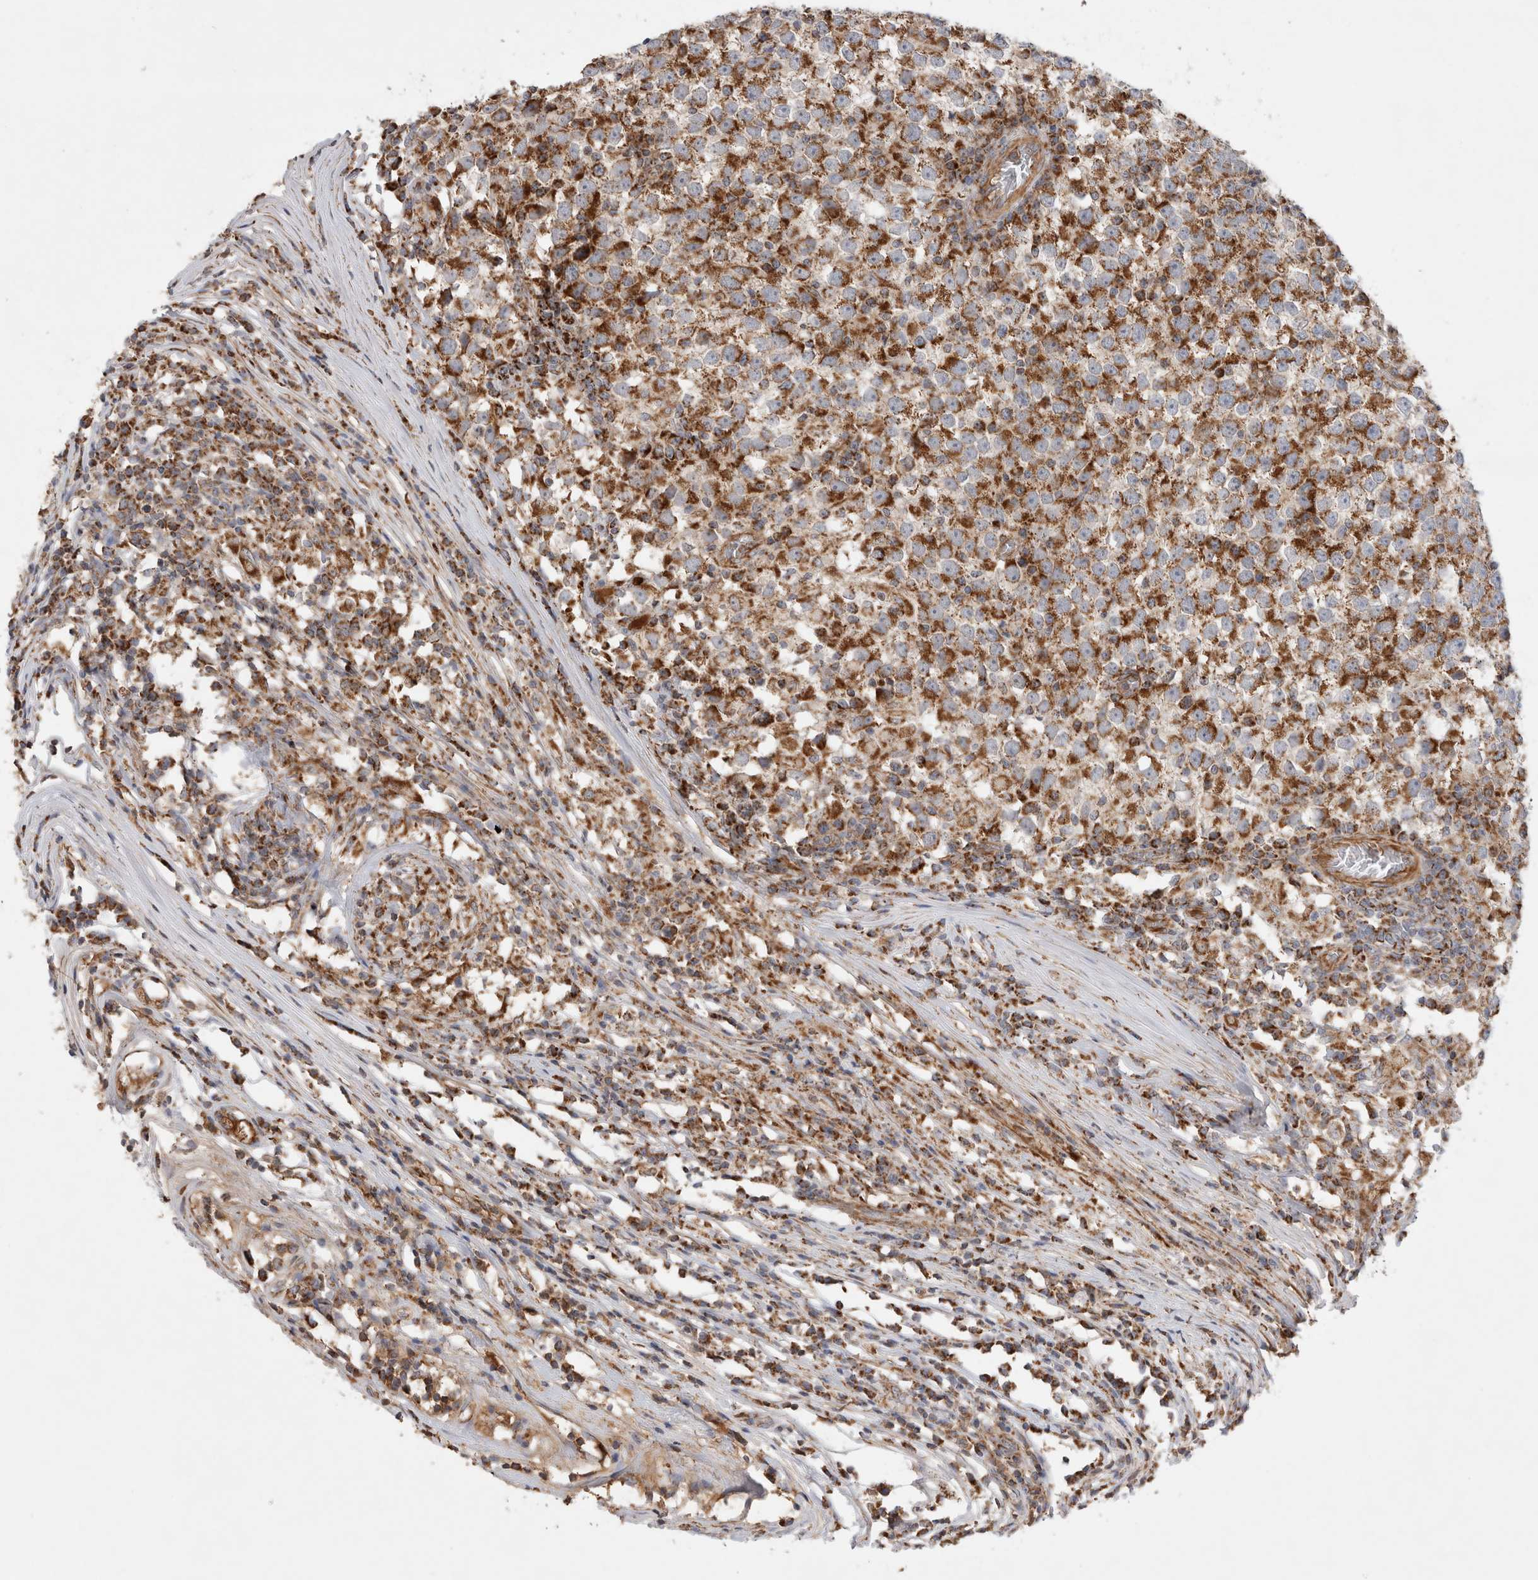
{"staining": {"intensity": "moderate", "quantity": ">75%", "location": "cytoplasmic/membranous"}, "tissue": "testis cancer", "cell_type": "Tumor cells", "image_type": "cancer", "snomed": [{"axis": "morphology", "description": "Seminoma, NOS"}, {"axis": "topography", "description": "Testis"}], "caption": "A photomicrograph of human testis cancer stained for a protein exhibits moderate cytoplasmic/membranous brown staining in tumor cells.", "gene": "MRPS28", "patient": {"sex": "male", "age": 65}}